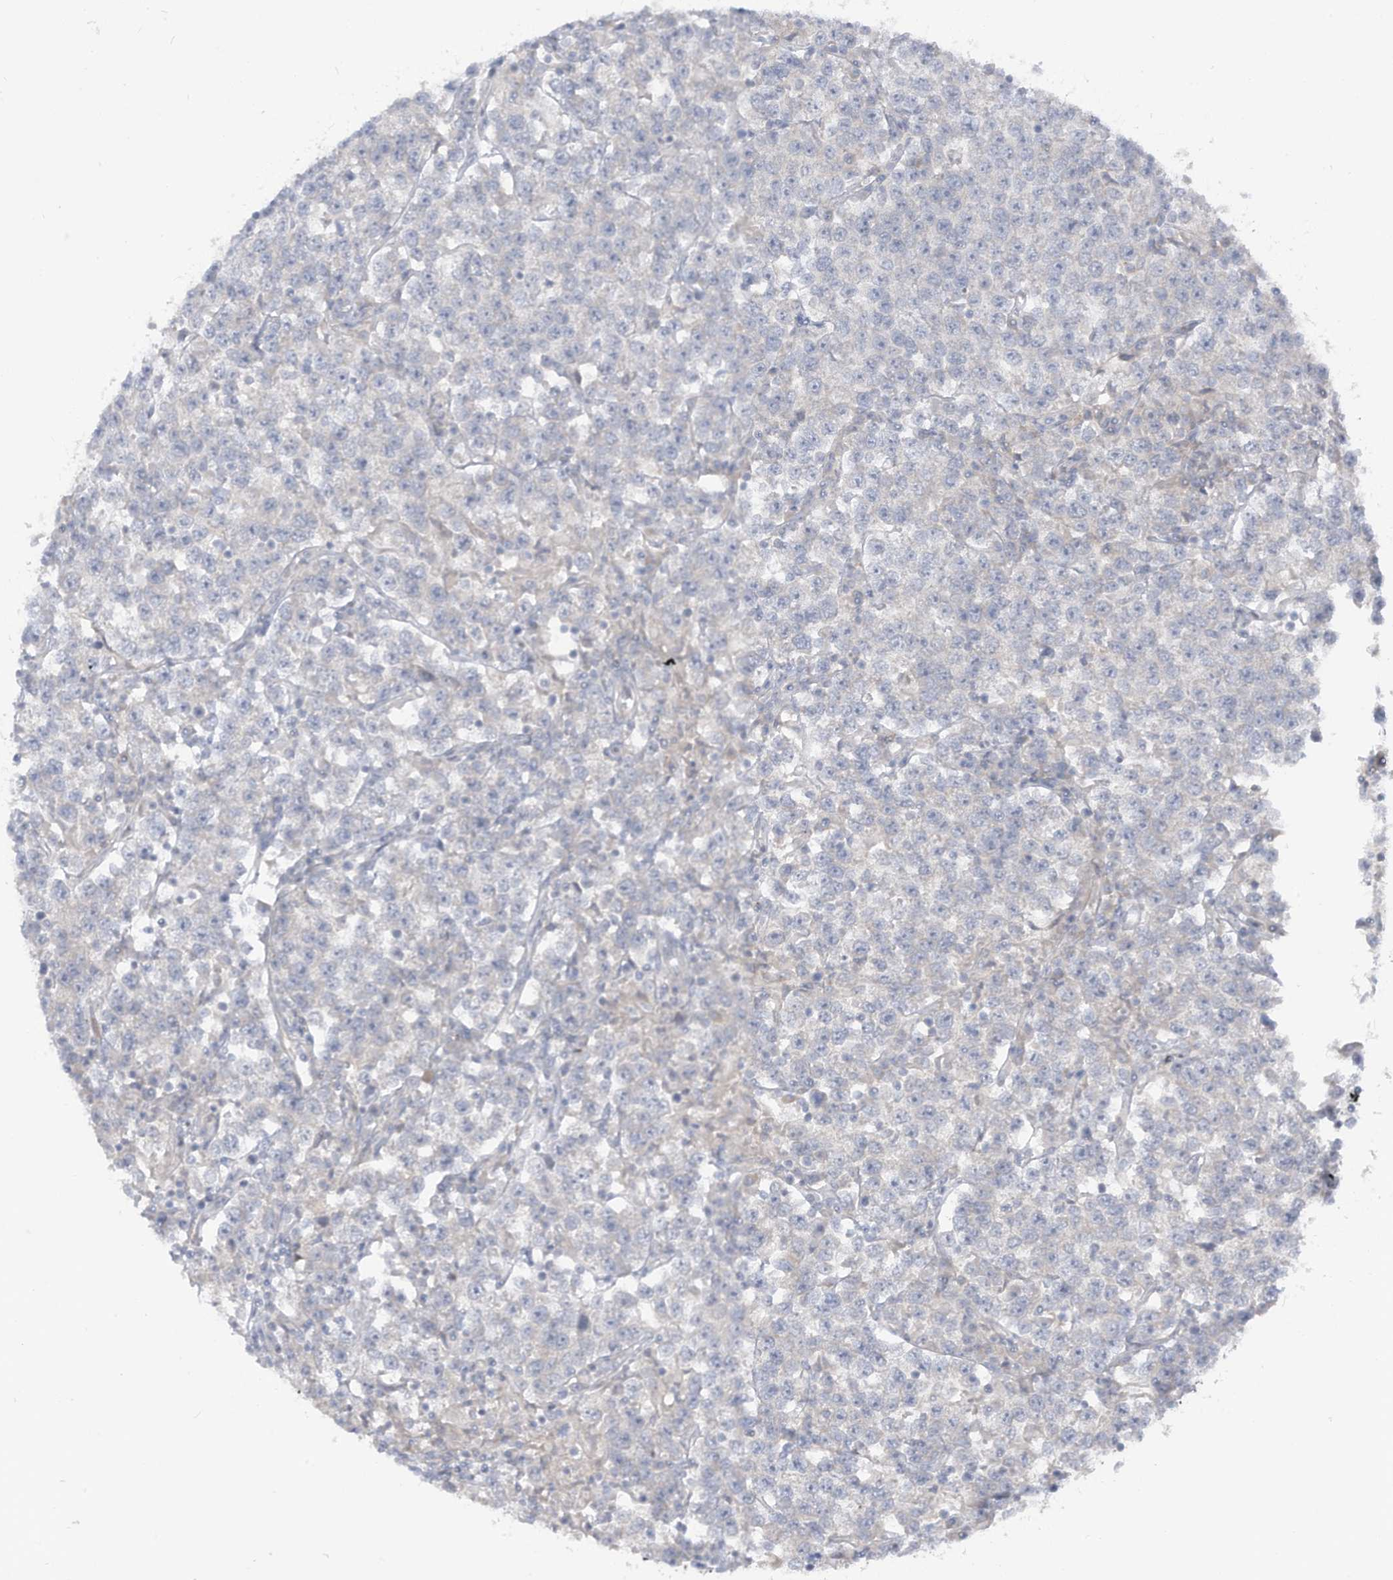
{"staining": {"intensity": "negative", "quantity": "none", "location": "none"}, "tissue": "testis cancer", "cell_type": "Tumor cells", "image_type": "cancer", "snomed": [{"axis": "morphology", "description": "Normal tissue, NOS"}, {"axis": "morphology", "description": "Seminoma, NOS"}, {"axis": "topography", "description": "Testis"}], "caption": "A histopathology image of human seminoma (testis) is negative for staining in tumor cells. (DAB (3,3'-diaminobenzidine) immunohistochemistry visualized using brightfield microscopy, high magnification).", "gene": "NOTO", "patient": {"sex": "male", "age": 43}}